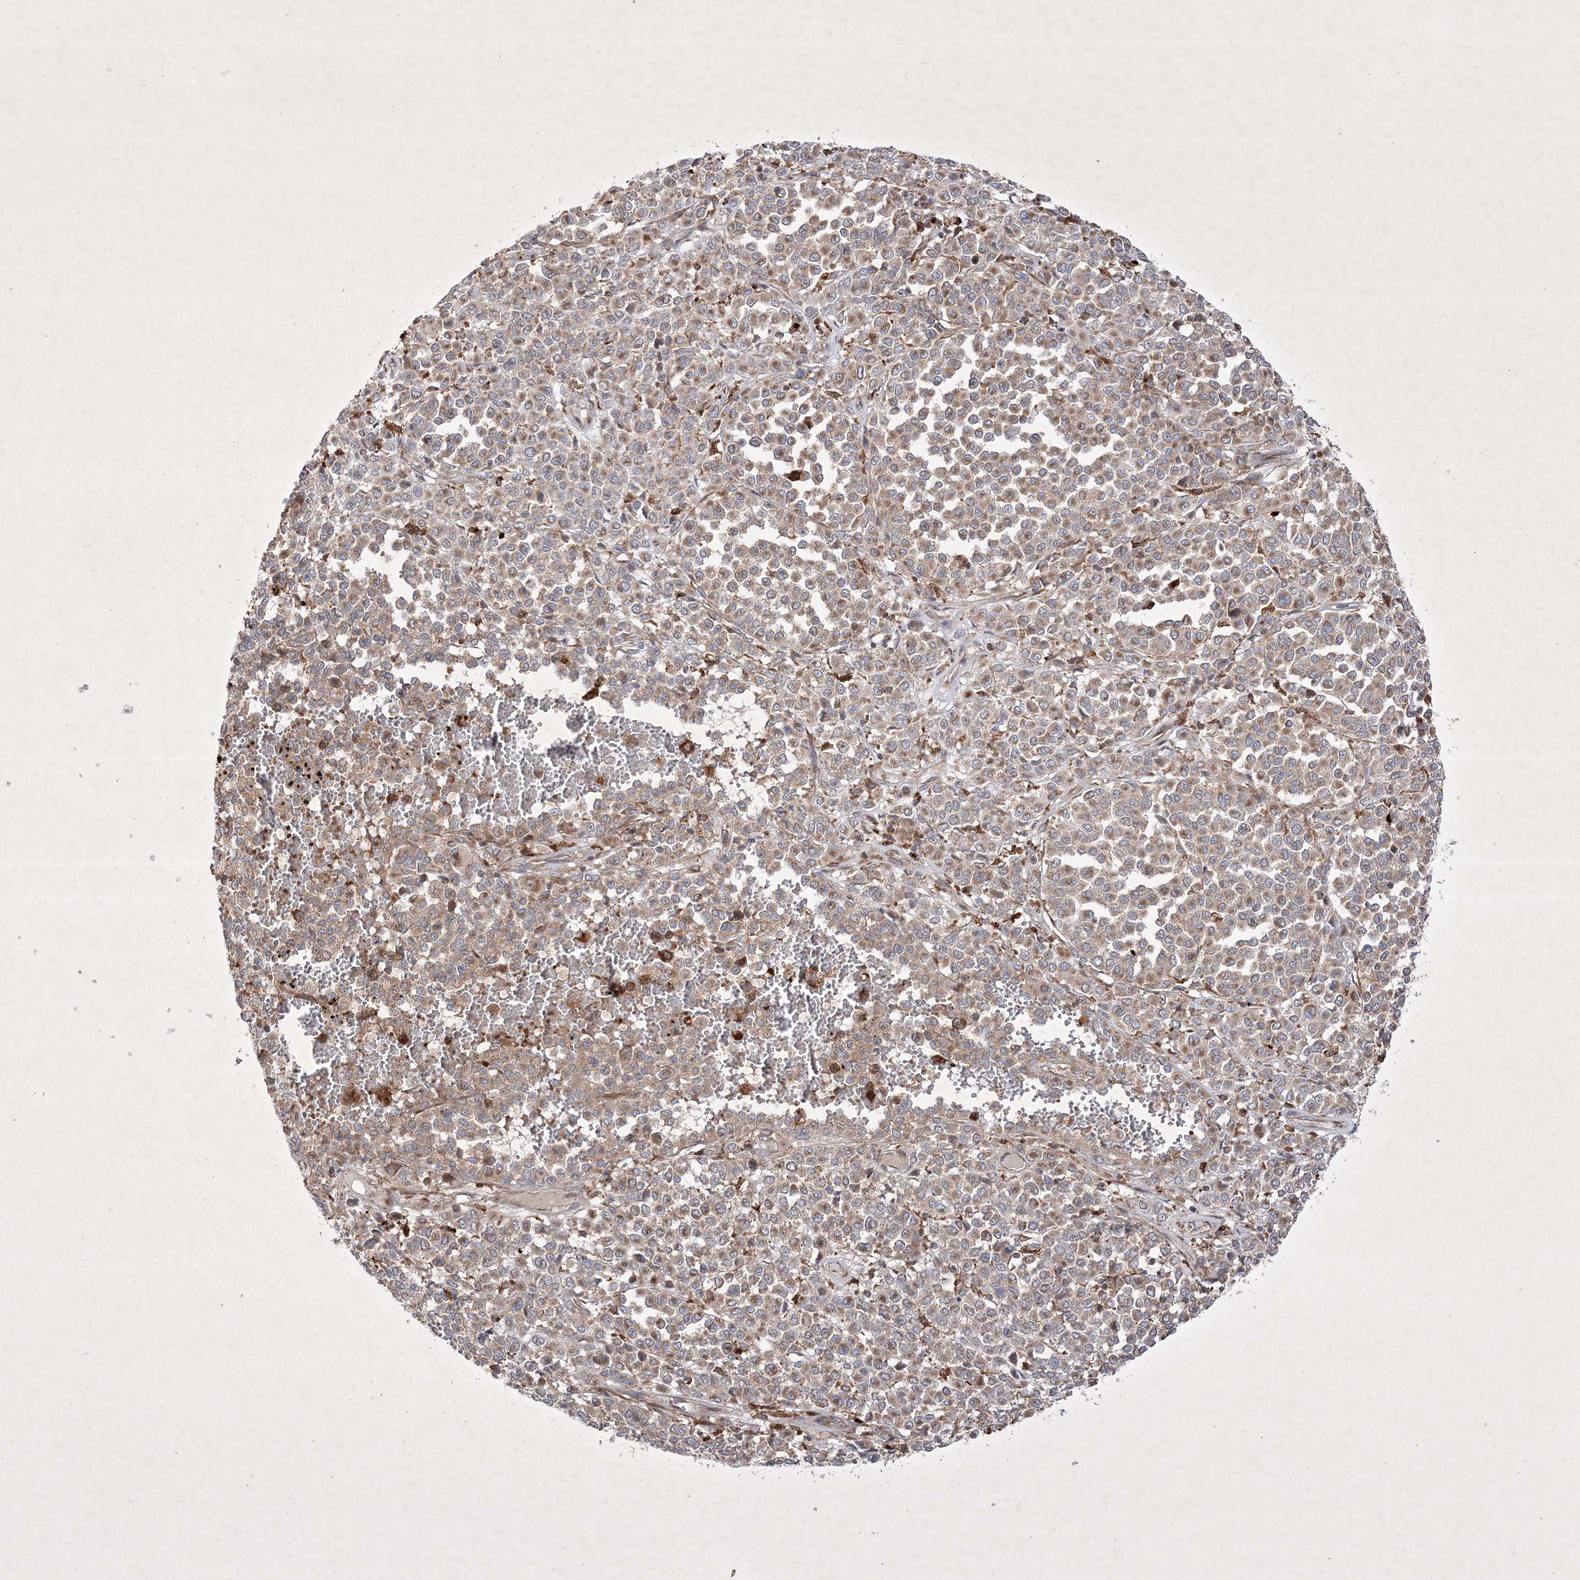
{"staining": {"intensity": "moderate", "quantity": ">75%", "location": "cytoplasmic/membranous"}, "tissue": "melanoma", "cell_type": "Tumor cells", "image_type": "cancer", "snomed": [{"axis": "morphology", "description": "Malignant melanoma, Metastatic site"}, {"axis": "topography", "description": "Pancreas"}], "caption": "DAB immunohistochemical staining of human melanoma exhibits moderate cytoplasmic/membranous protein expression in approximately >75% of tumor cells.", "gene": "OPA1", "patient": {"sex": "female", "age": 30}}